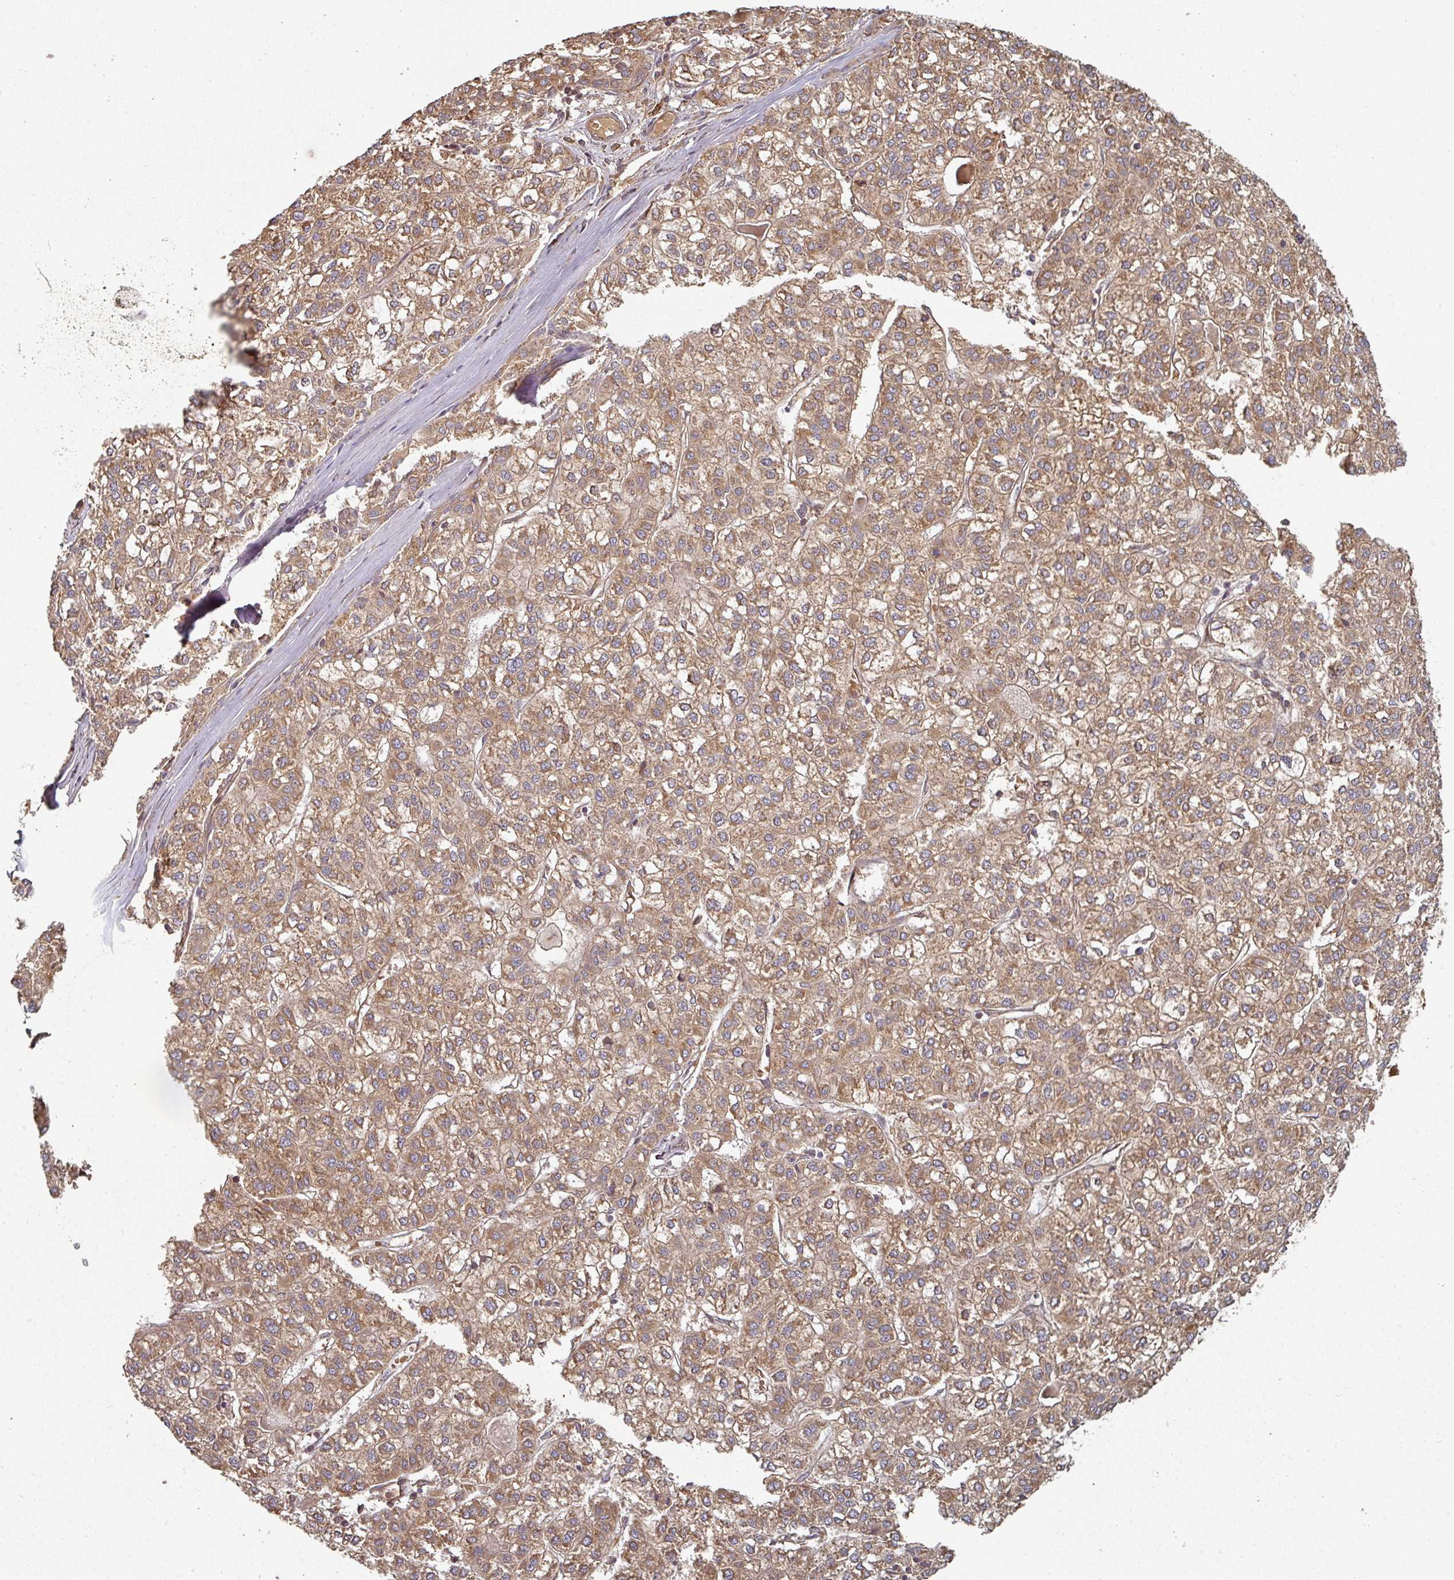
{"staining": {"intensity": "moderate", "quantity": ">75%", "location": "cytoplasmic/membranous"}, "tissue": "liver cancer", "cell_type": "Tumor cells", "image_type": "cancer", "snomed": [{"axis": "morphology", "description": "Carcinoma, Hepatocellular, NOS"}, {"axis": "topography", "description": "Liver"}], "caption": "Liver cancer stained with a protein marker reveals moderate staining in tumor cells.", "gene": "EDEM2", "patient": {"sex": "female", "age": 43}}